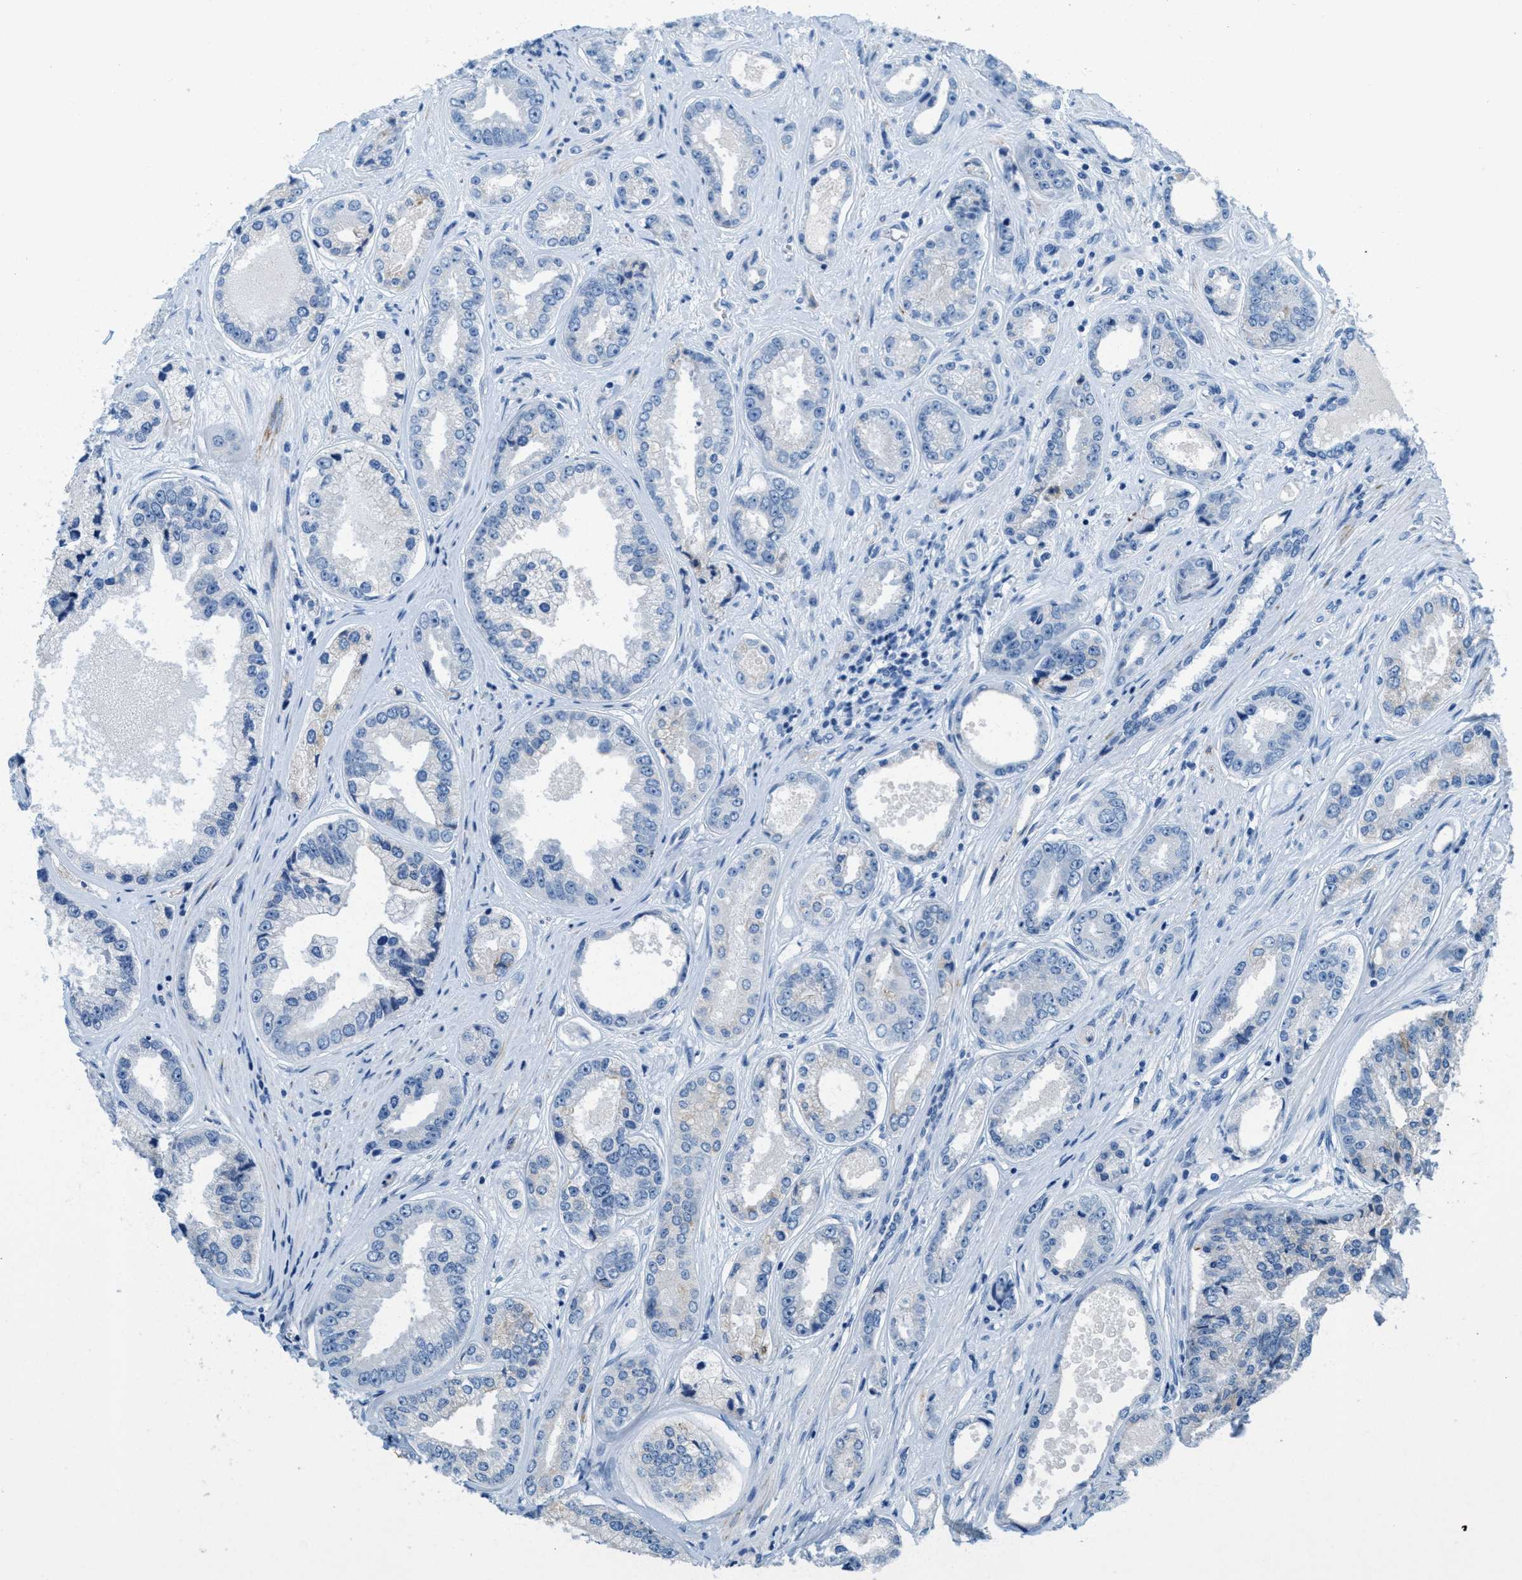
{"staining": {"intensity": "negative", "quantity": "none", "location": "none"}, "tissue": "prostate cancer", "cell_type": "Tumor cells", "image_type": "cancer", "snomed": [{"axis": "morphology", "description": "Adenocarcinoma, High grade"}, {"axis": "topography", "description": "Prostate"}], "caption": "DAB immunohistochemical staining of prostate cancer (high-grade adenocarcinoma) exhibits no significant staining in tumor cells.", "gene": "MGARP", "patient": {"sex": "male", "age": 61}}